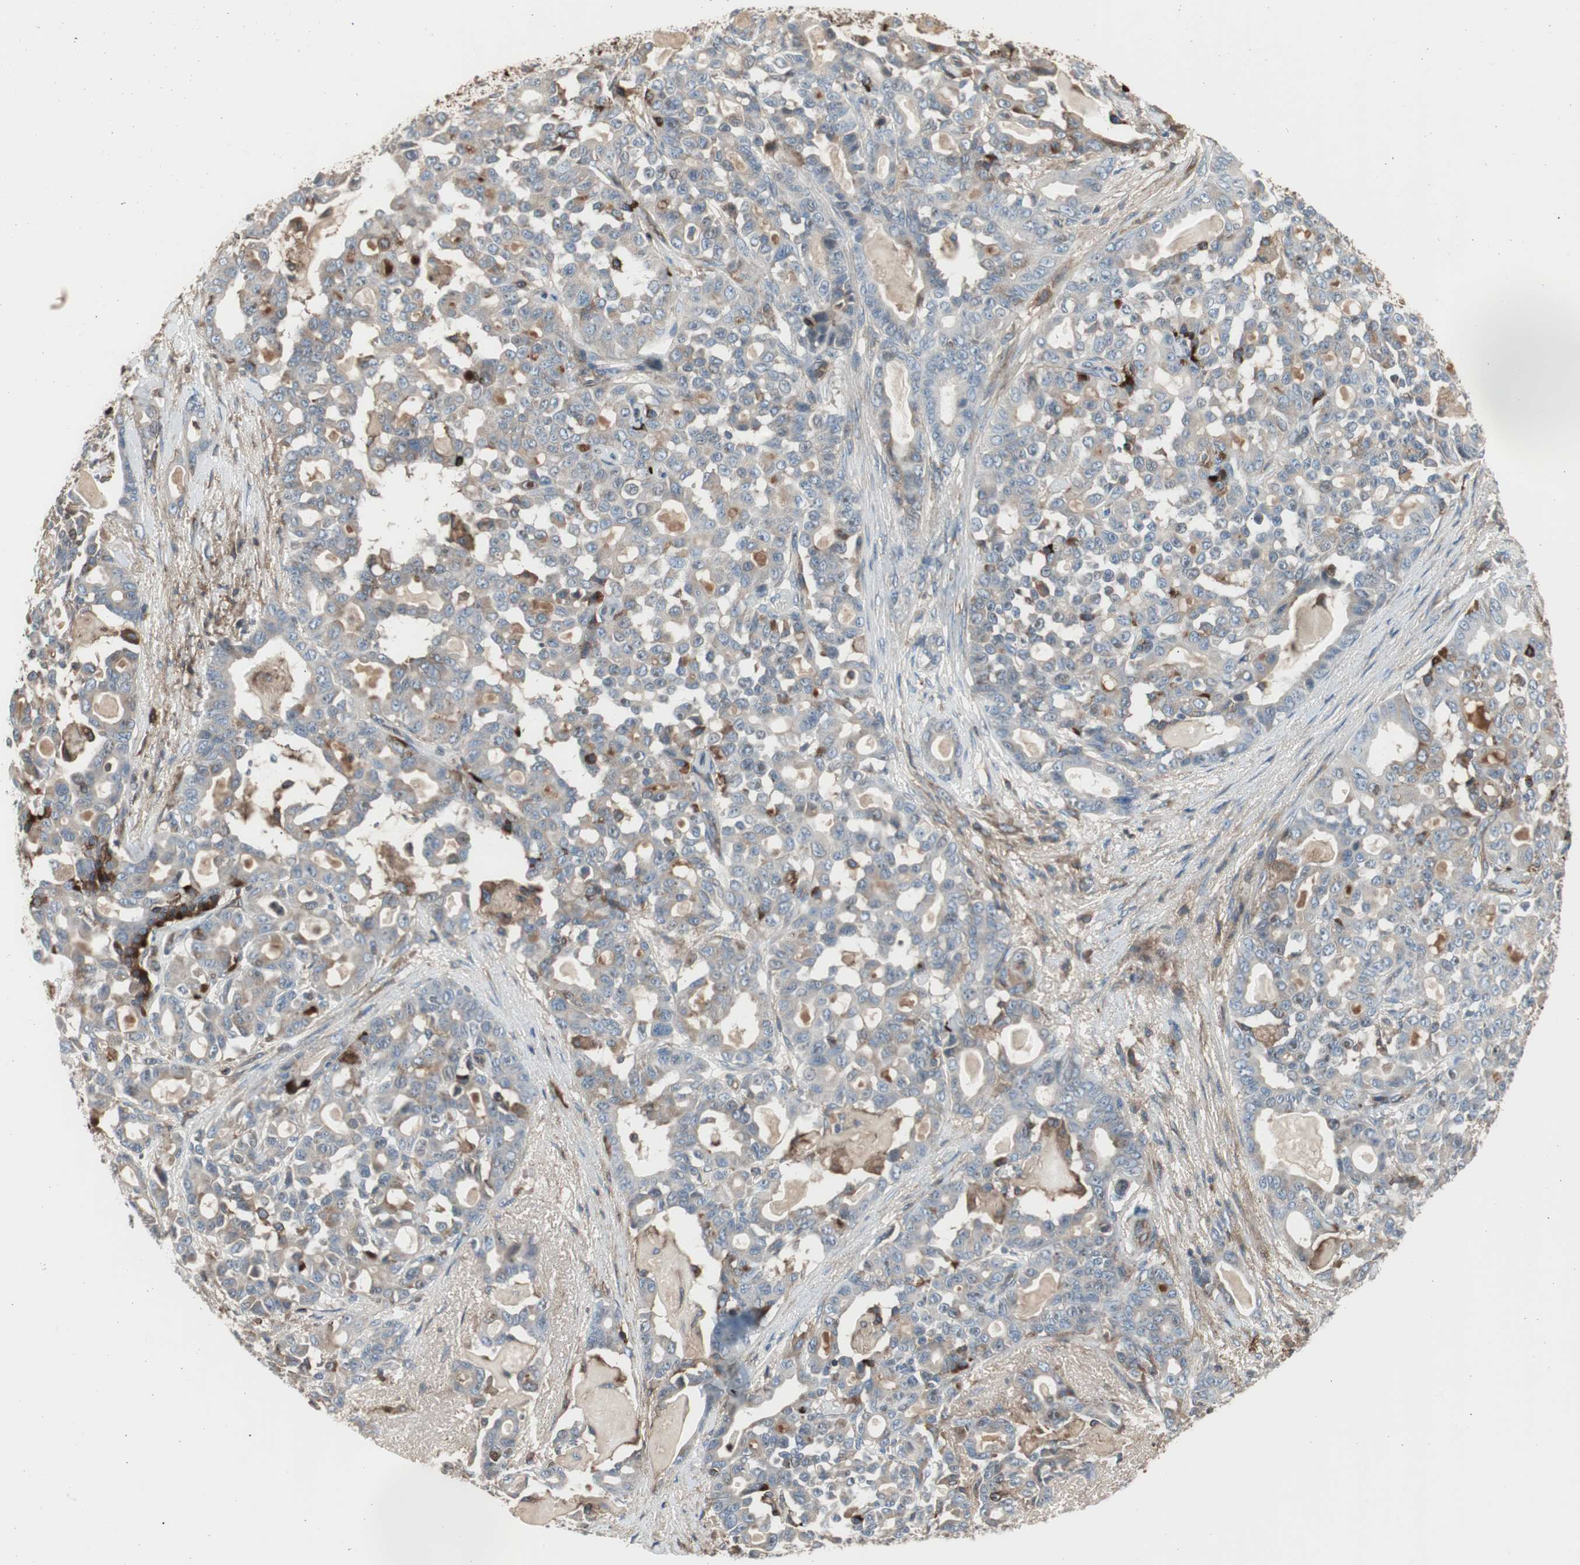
{"staining": {"intensity": "weak", "quantity": "25%-75%", "location": "cytoplasmic/membranous"}, "tissue": "pancreatic cancer", "cell_type": "Tumor cells", "image_type": "cancer", "snomed": [{"axis": "morphology", "description": "Adenocarcinoma, NOS"}, {"axis": "topography", "description": "Pancreas"}], "caption": "A micrograph of human pancreatic adenocarcinoma stained for a protein displays weak cytoplasmic/membranous brown staining in tumor cells.", "gene": "B2M", "patient": {"sex": "male", "age": 63}}